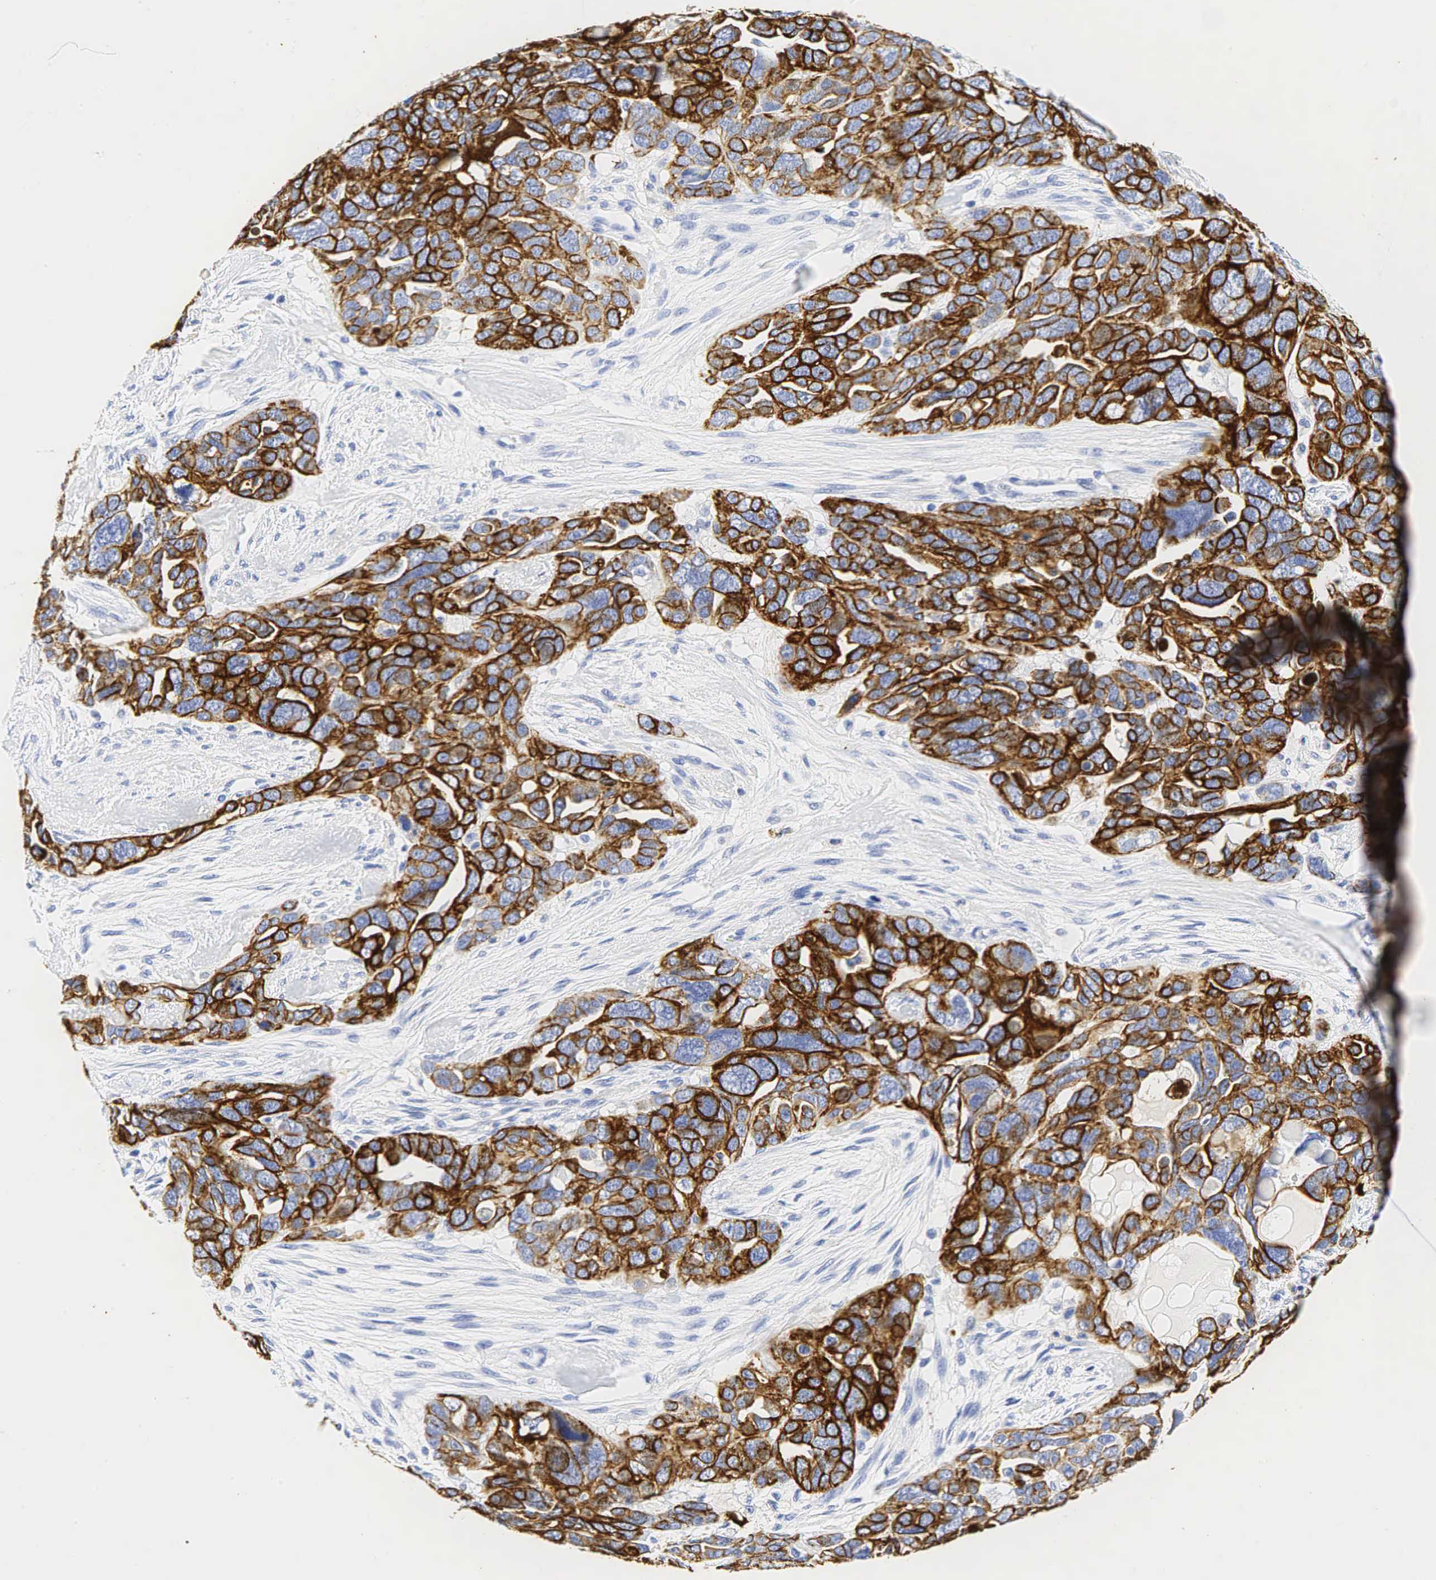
{"staining": {"intensity": "strong", "quantity": ">75%", "location": "cytoplasmic/membranous"}, "tissue": "ovarian cancer", "cell_type": "Tumor cells", "image_type": "cancer", "snomed": [{"axis": "morphology", "description": "Cystadenocarcinoma, serous, NOS"}, {"axis": "topography", "description": "Ovary"}], "caption": "Immunohistochemistry image of neoplastic tissue: ovarian serous cystadenocarcinoma stained using immunohistochemistry displays high levels of strong protein expression localized specifically in the cytoplasmic/membranous of tumor cells, appearing as a cytoplasmic/membranous brown color.", "gene": "KRT7", "patient": {"sex": "female", "age": 63}}